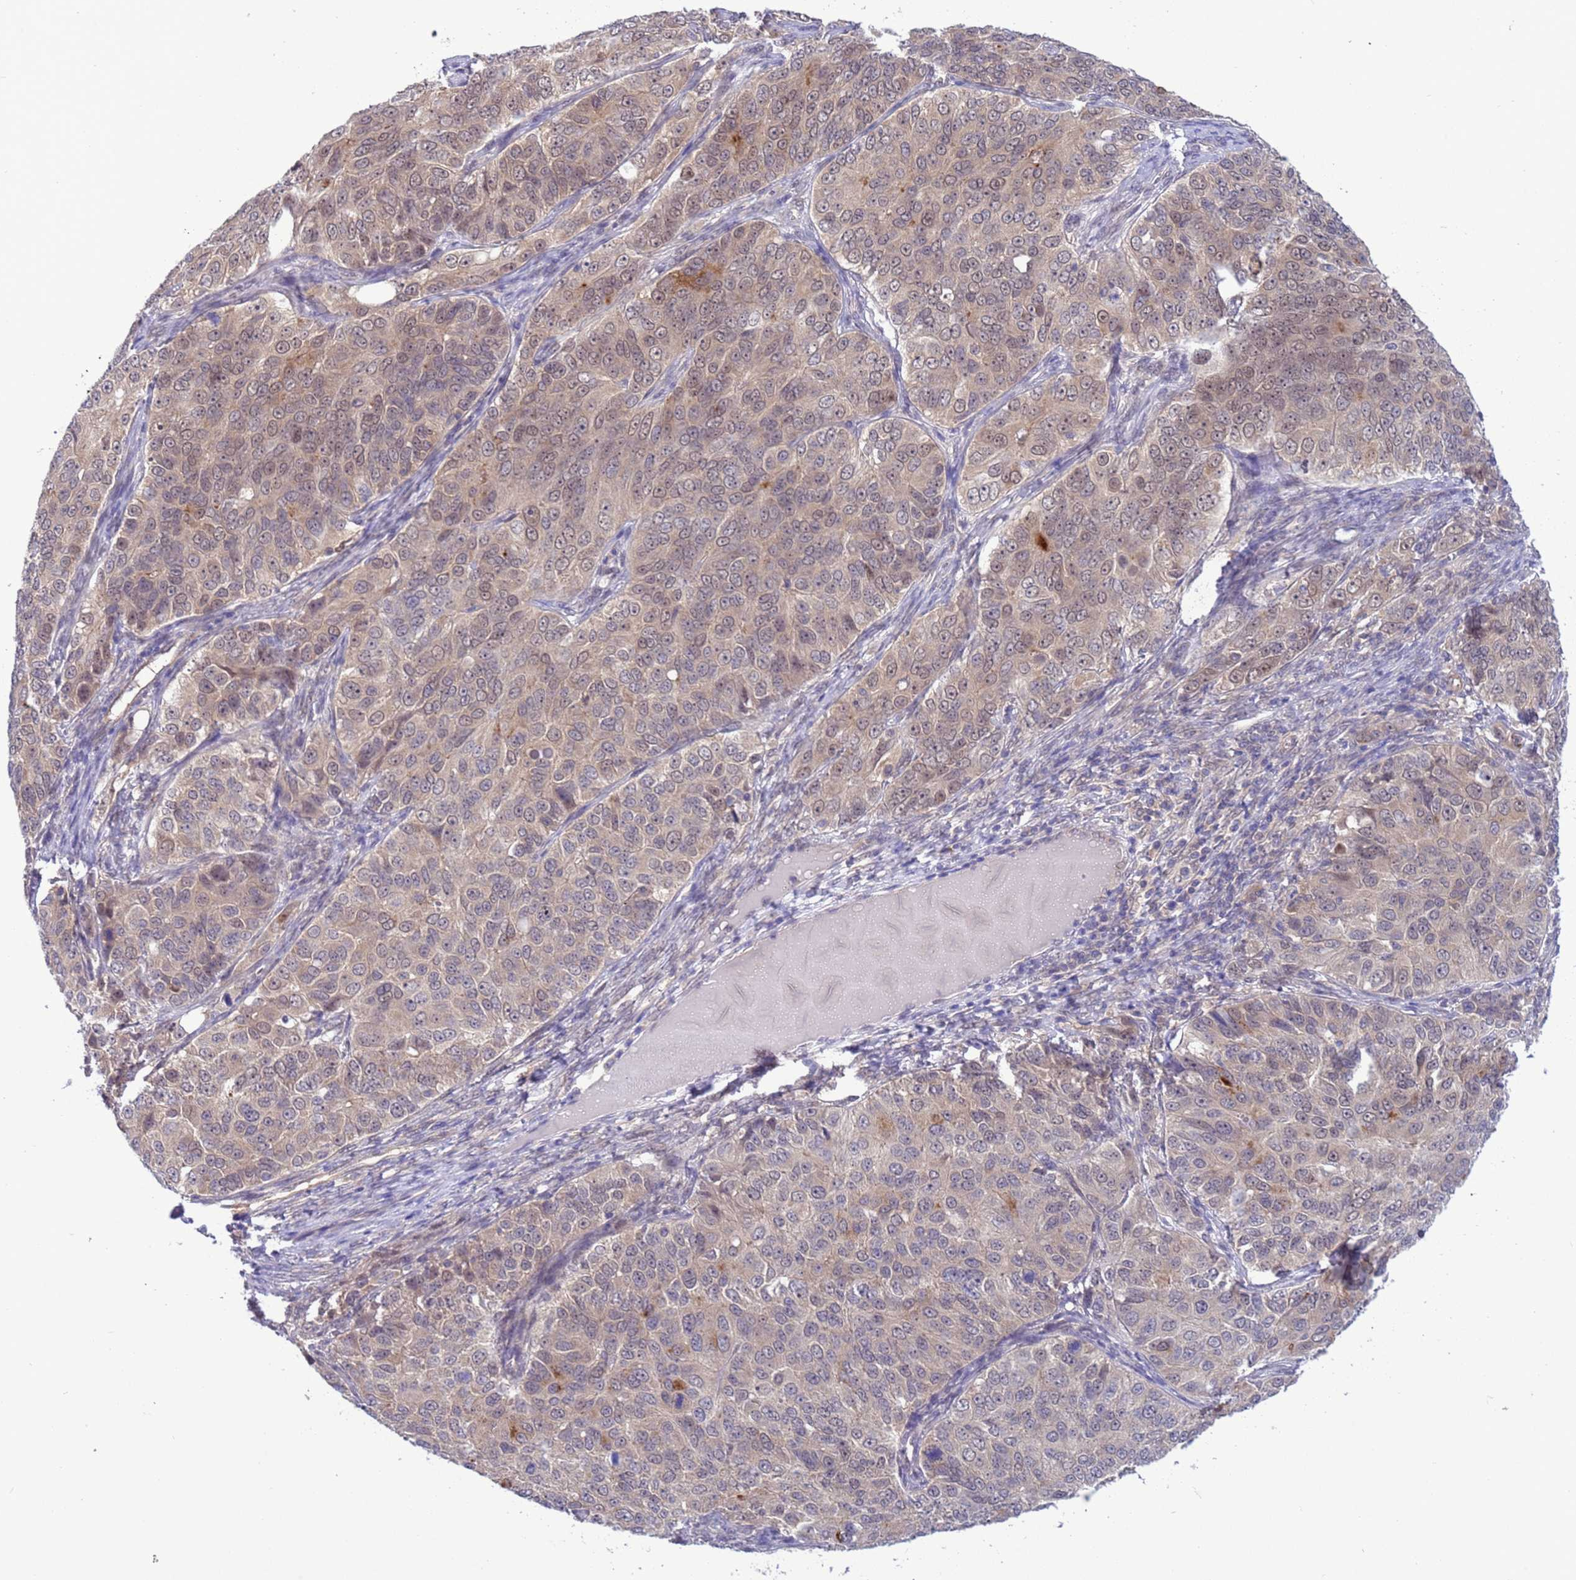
{"staining": {"intensity": "weak", "quantity": "25%-75%", "location": "cytoplasmic/membranous,nuclear"}, "tissue": "ovarian cancer", "cell_type": "Tumor cells", "image_type": "cancer", "snomed": [{"axis": "morphology", "description": "Carcinoma, endometroid"}, {"axis": "topography", "description": "Ovary"}], "caption": "Immunohistochemistry (DAB (3,3'-diaminobenzidine)) staining of human ovarian cancer reveals weak cytoplasmic/membranous and nuclear protein positivity in approximately 25%-75% of tumor cells. The protein of interest is shown in brown color, while the nuclei are stained blue.", "gene": "ZNF461", "patient": {"sex": "female", "age": 51}}